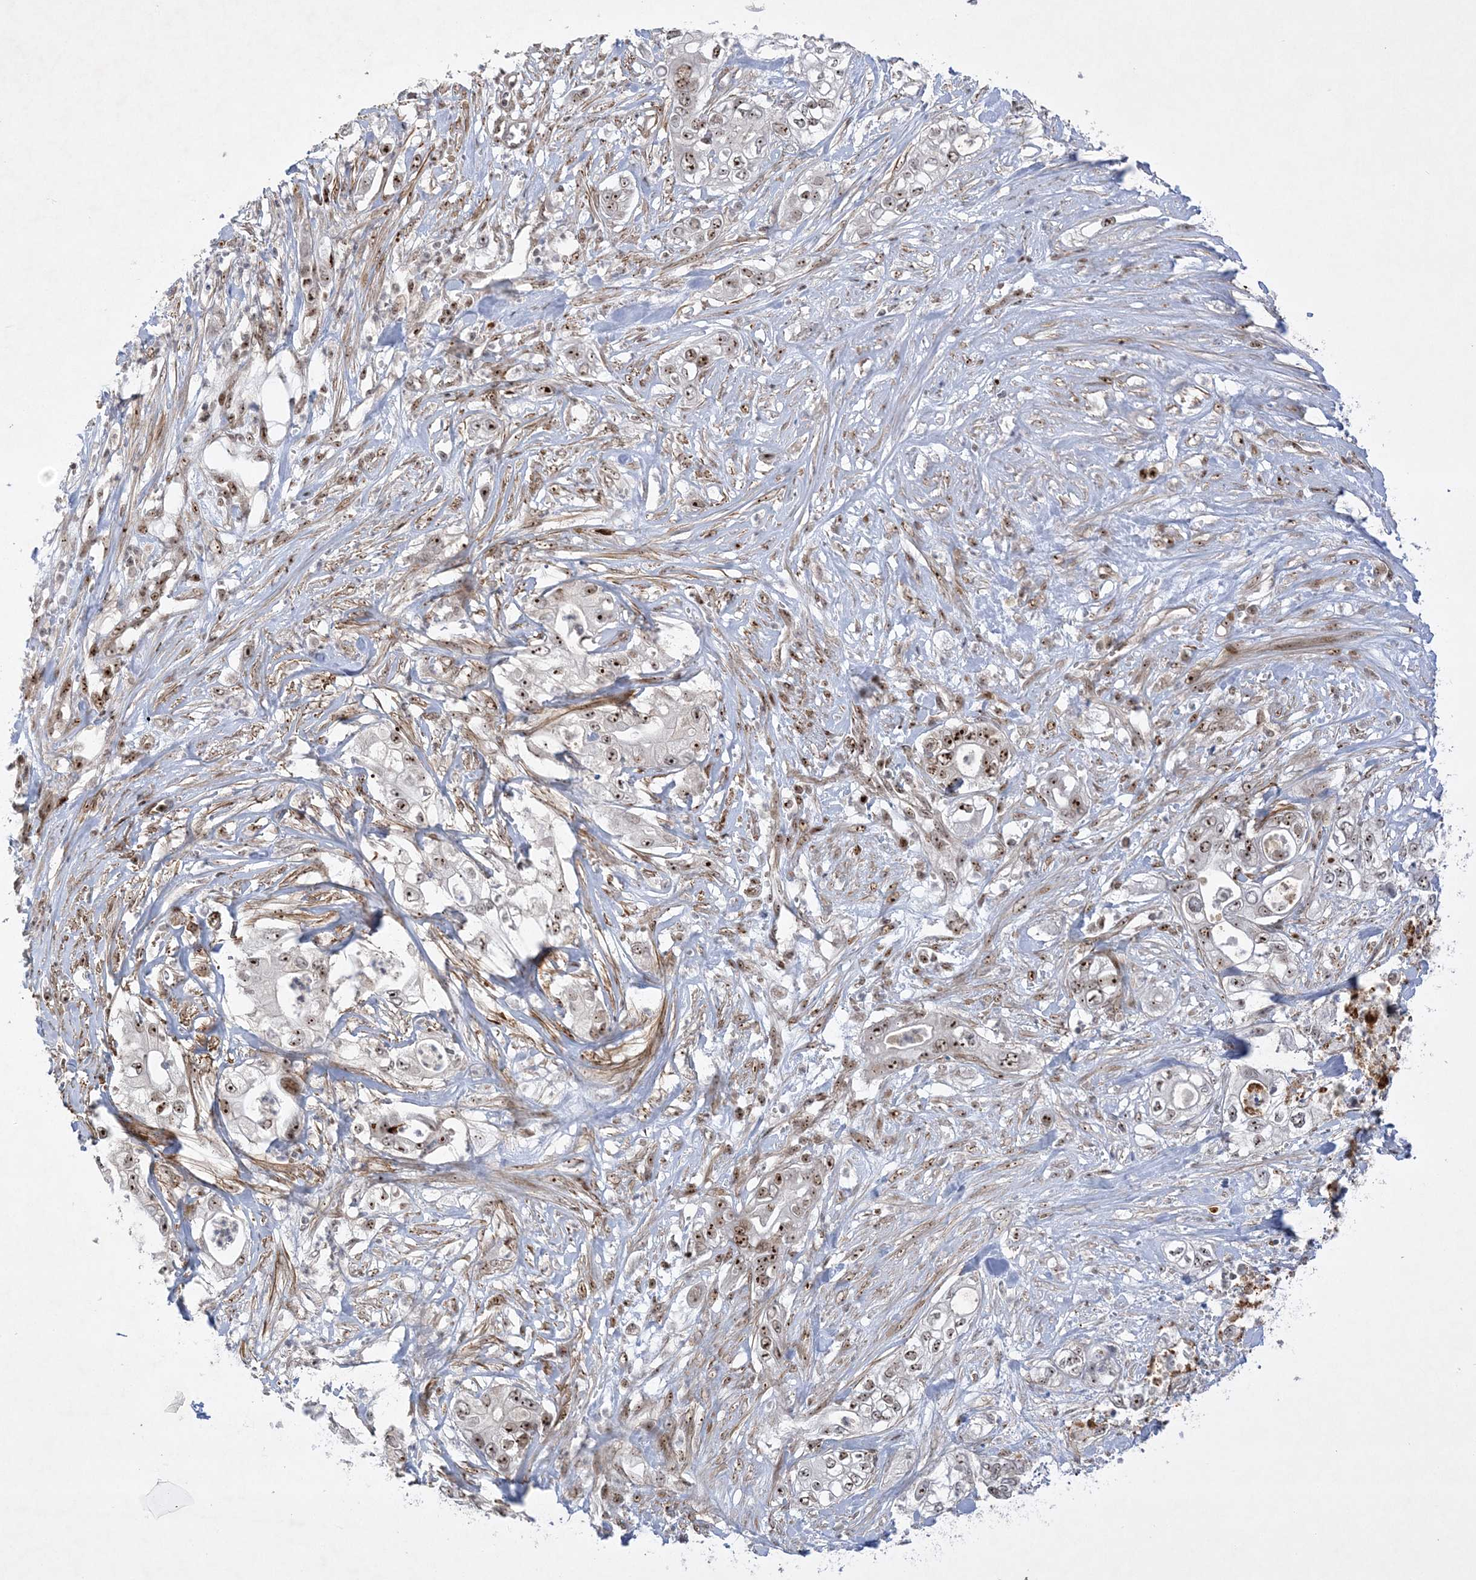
{"staining": {"intensity": "moderate", "quantity": ">75%", "location": "nuclear"}, "tissue": "pancreatic cancer", "cell_type": "Tumor cells", "image_type": "cancer", "snomed": [{"axis": "morphology", "description": "Adenocarcinoma, NOS"}, {"axis": "topography", "description": "Pancreas"}], "caption": "Adenocarcinoma (pancreatic) stained with a brown dye exhibits moderate nuclear positive staining in about >75% of tumor cells.", "gene": "NPM3", "patient": {"sex": "female", "age": 78}}